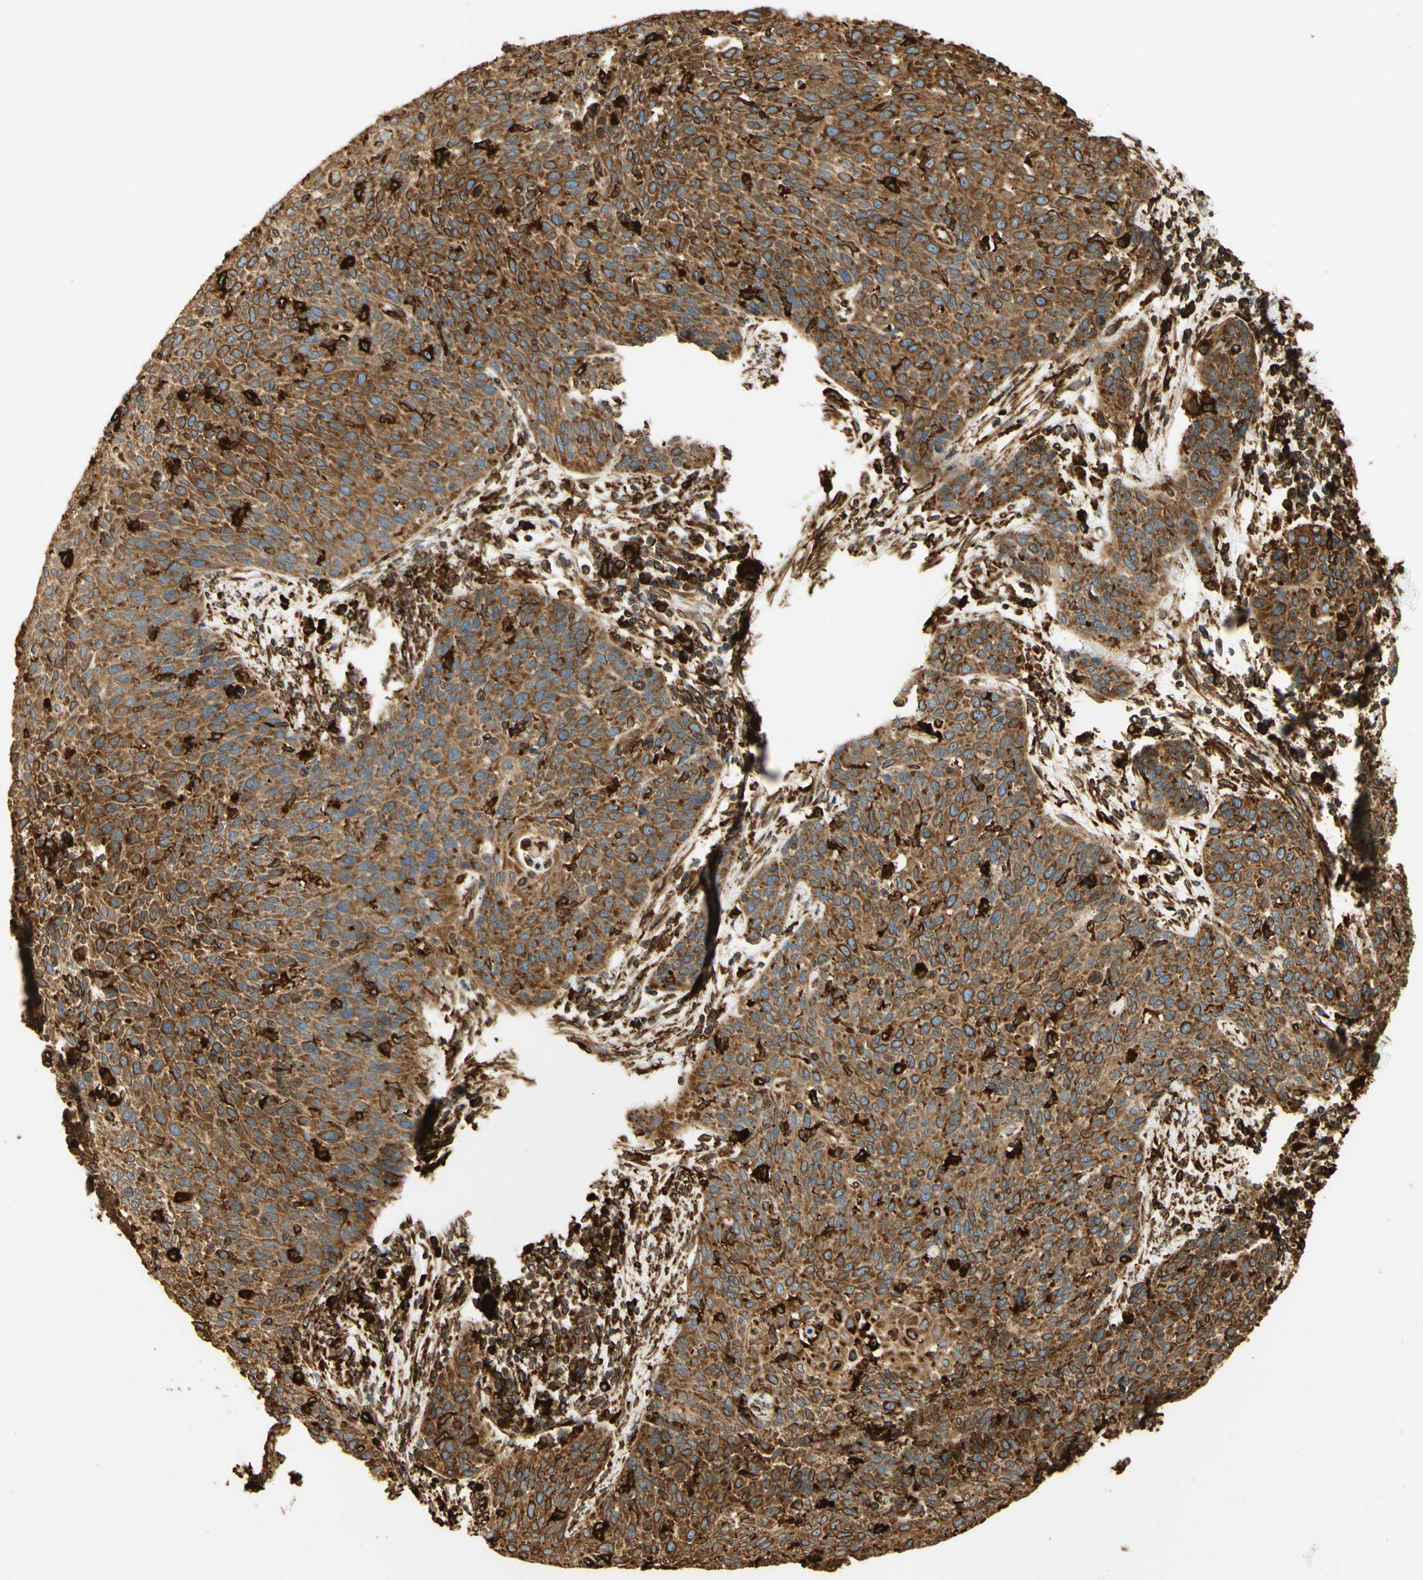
{"staining": {"intensity": "moderate", "quantity": ">75%", "location": "cytoplasmic/membranous"}, "tissue": "cervical cancer", "cell_type": "Tumor cells", "image_type": "cancer", "snomed": [{"axis": "morphology", "description": "Squamous cell carcinoma, NOS"}, {"axis": "topography", "description": "Cervix"}], "caption": "Immunohistochemical staining of human cervical cancer reveals medium levels of moderate cytoplasmic/membranous staining in approximately >75% of tumor cells.", "gene": "CANX", "patient": {"sex": "female", "age": 38}}